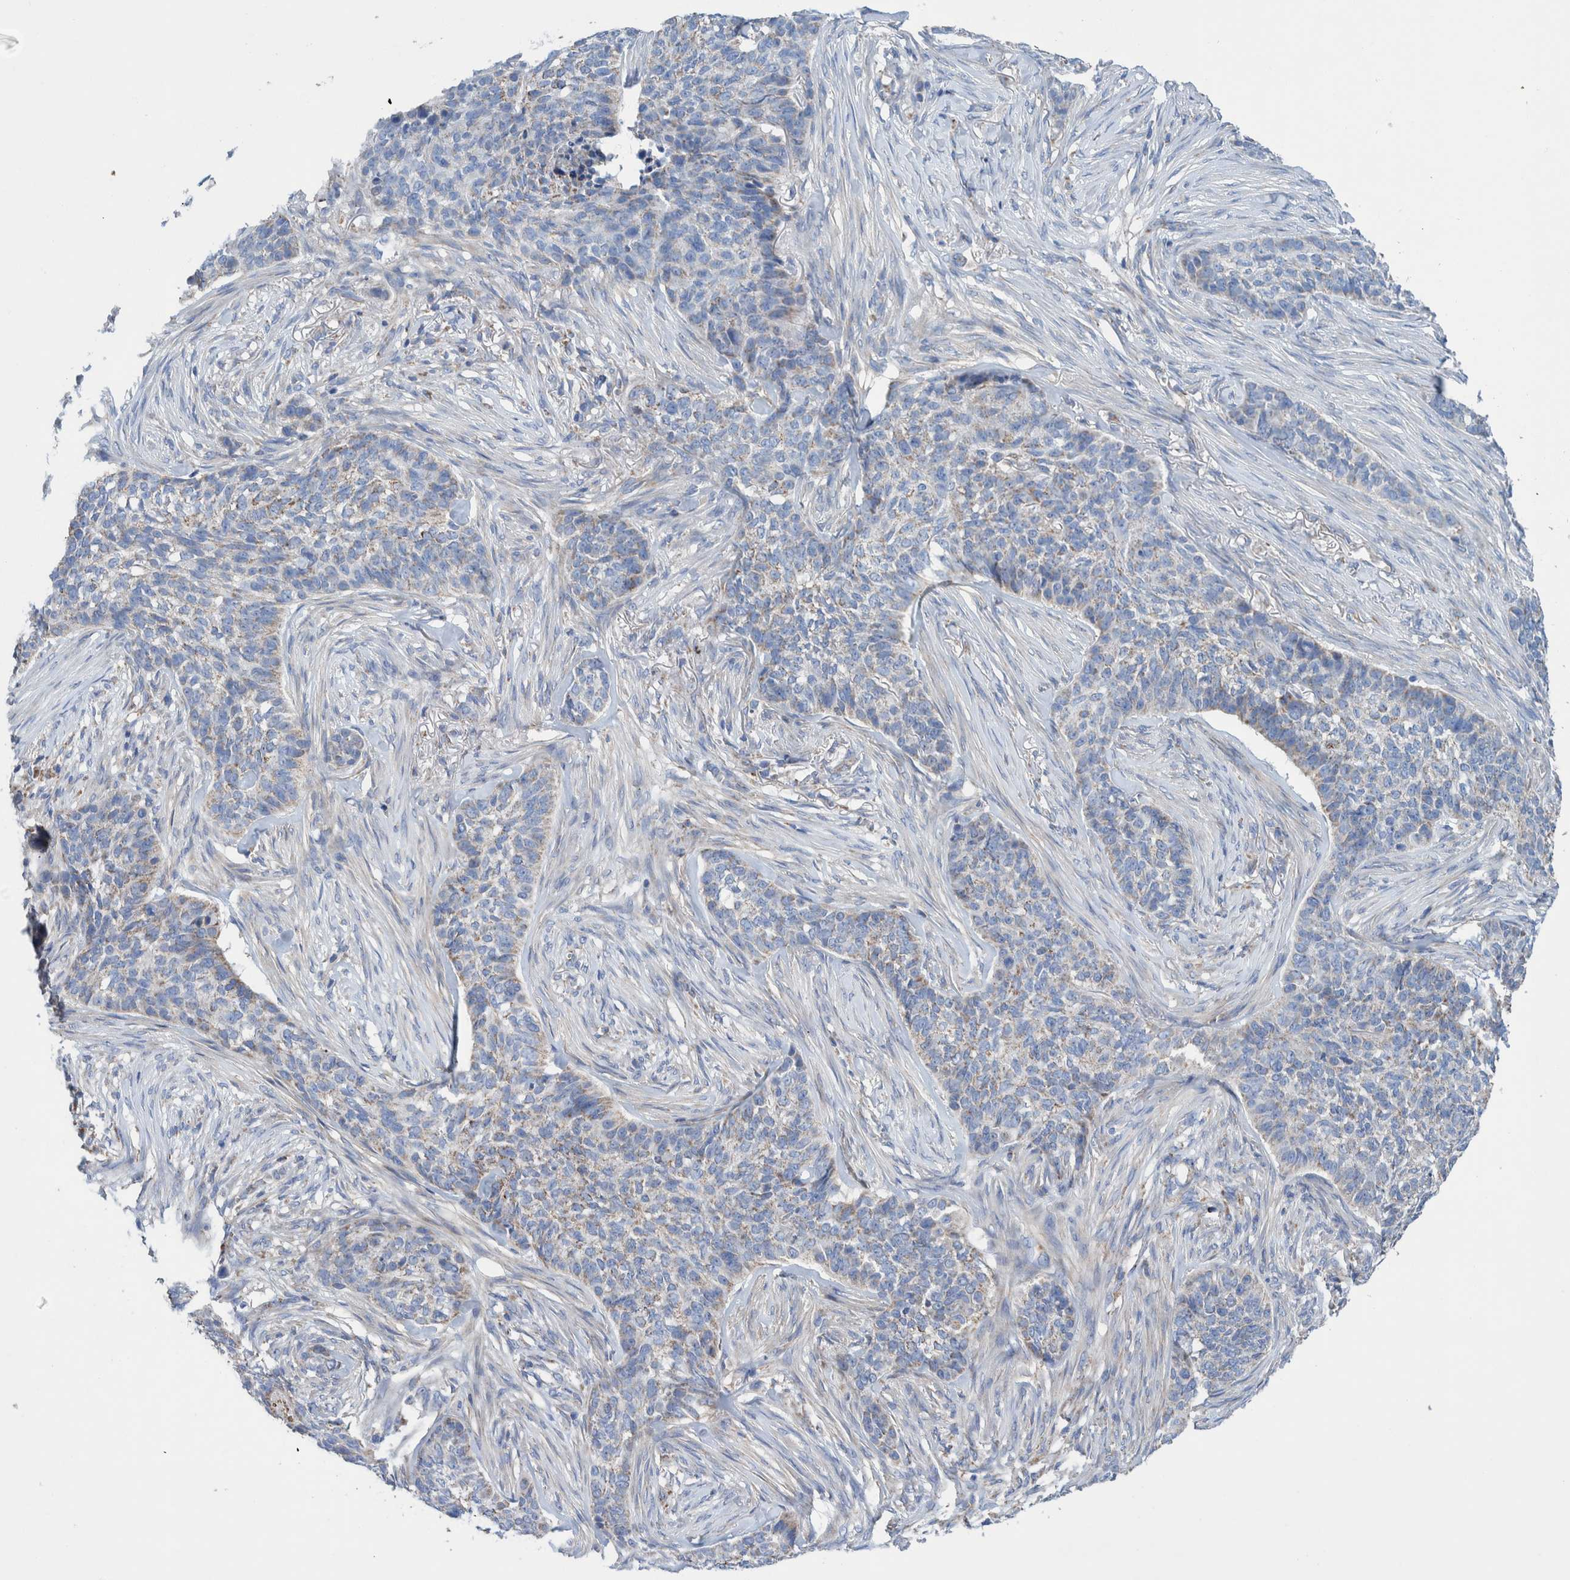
{"staining": {"intensity": "negative", "quantity": "none", "location": "none"}, "tissue": "skin cancer", "cell_type": "Tumor cells", "image_type": "cancer", "snomed": [{"axis": "morphology", "description": "Basal cell carcinoma"}, {"axis": "topography", "description": "Skin"}], "caption": "This is an IHC histopathology image of basal cell carcinoma (skin). There is no positivity in tumor cells.", "gene": "DECR1", "patient": {"sex": "male", "age": 85}}